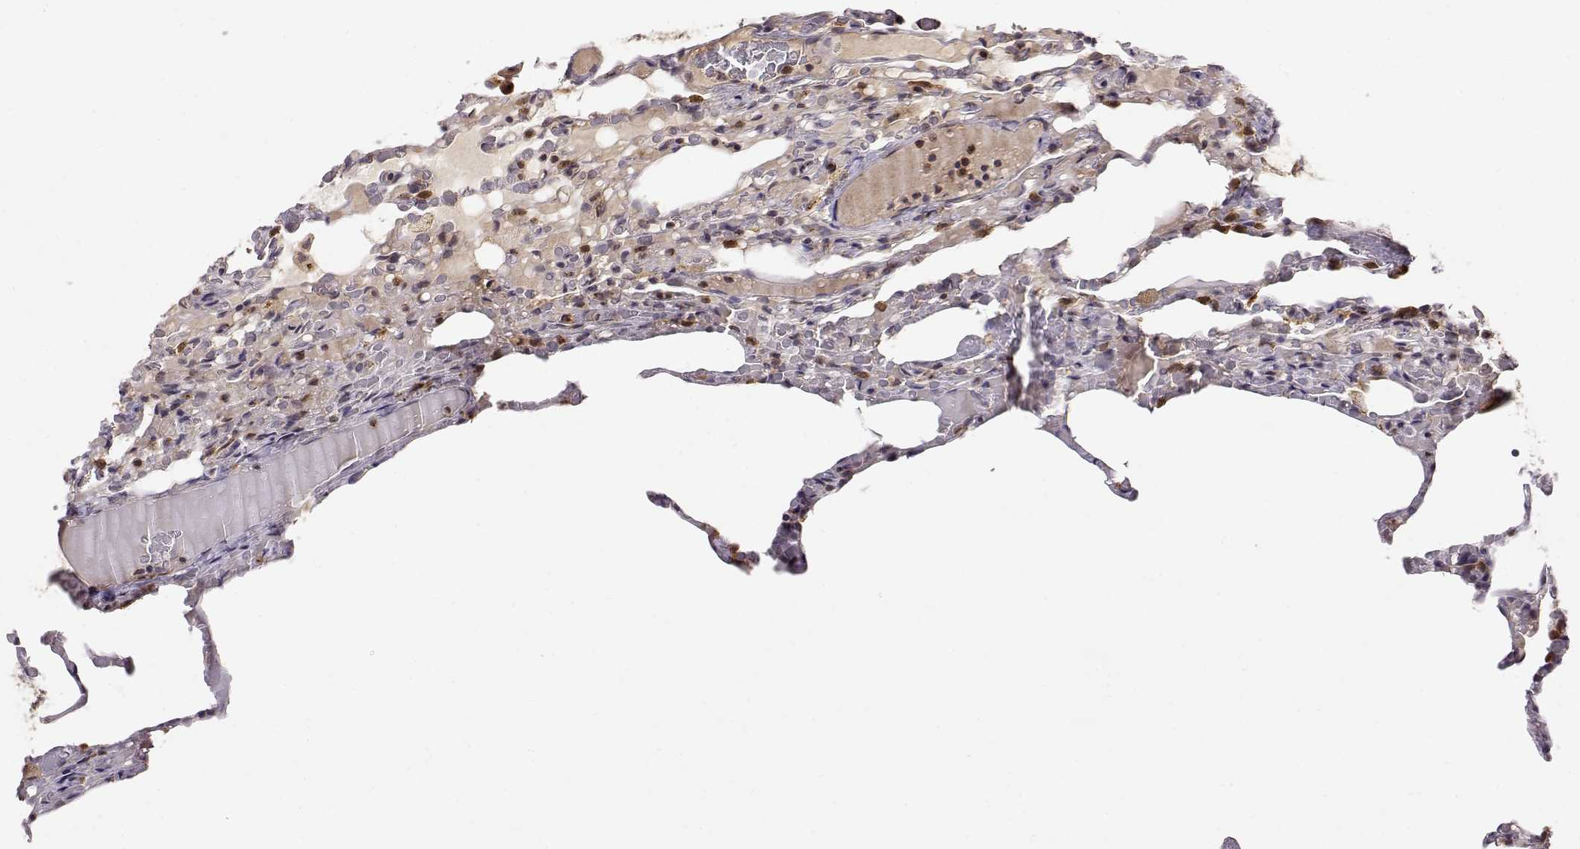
{"staining": {"intensity": "negative", "quantity": "none", "location": "none"}, "tissue": "lung", "cell_type": "Alveolar cells", "image_type": "normal", "snomed": [{"axis": "morphology", "description": "Normal tissue, NOS"}, {"axis": "topography", "description": "Lung"}], "caption": "This micrograph is of unremarkable lung stained with immunohistochemistry (IHC) to label a protein in brown with the nuclei are counter-stained blue. There is no expression in alveolar cells.", "gene": "ERGIC2", "patient": {"sex": "female", "age": 43}}